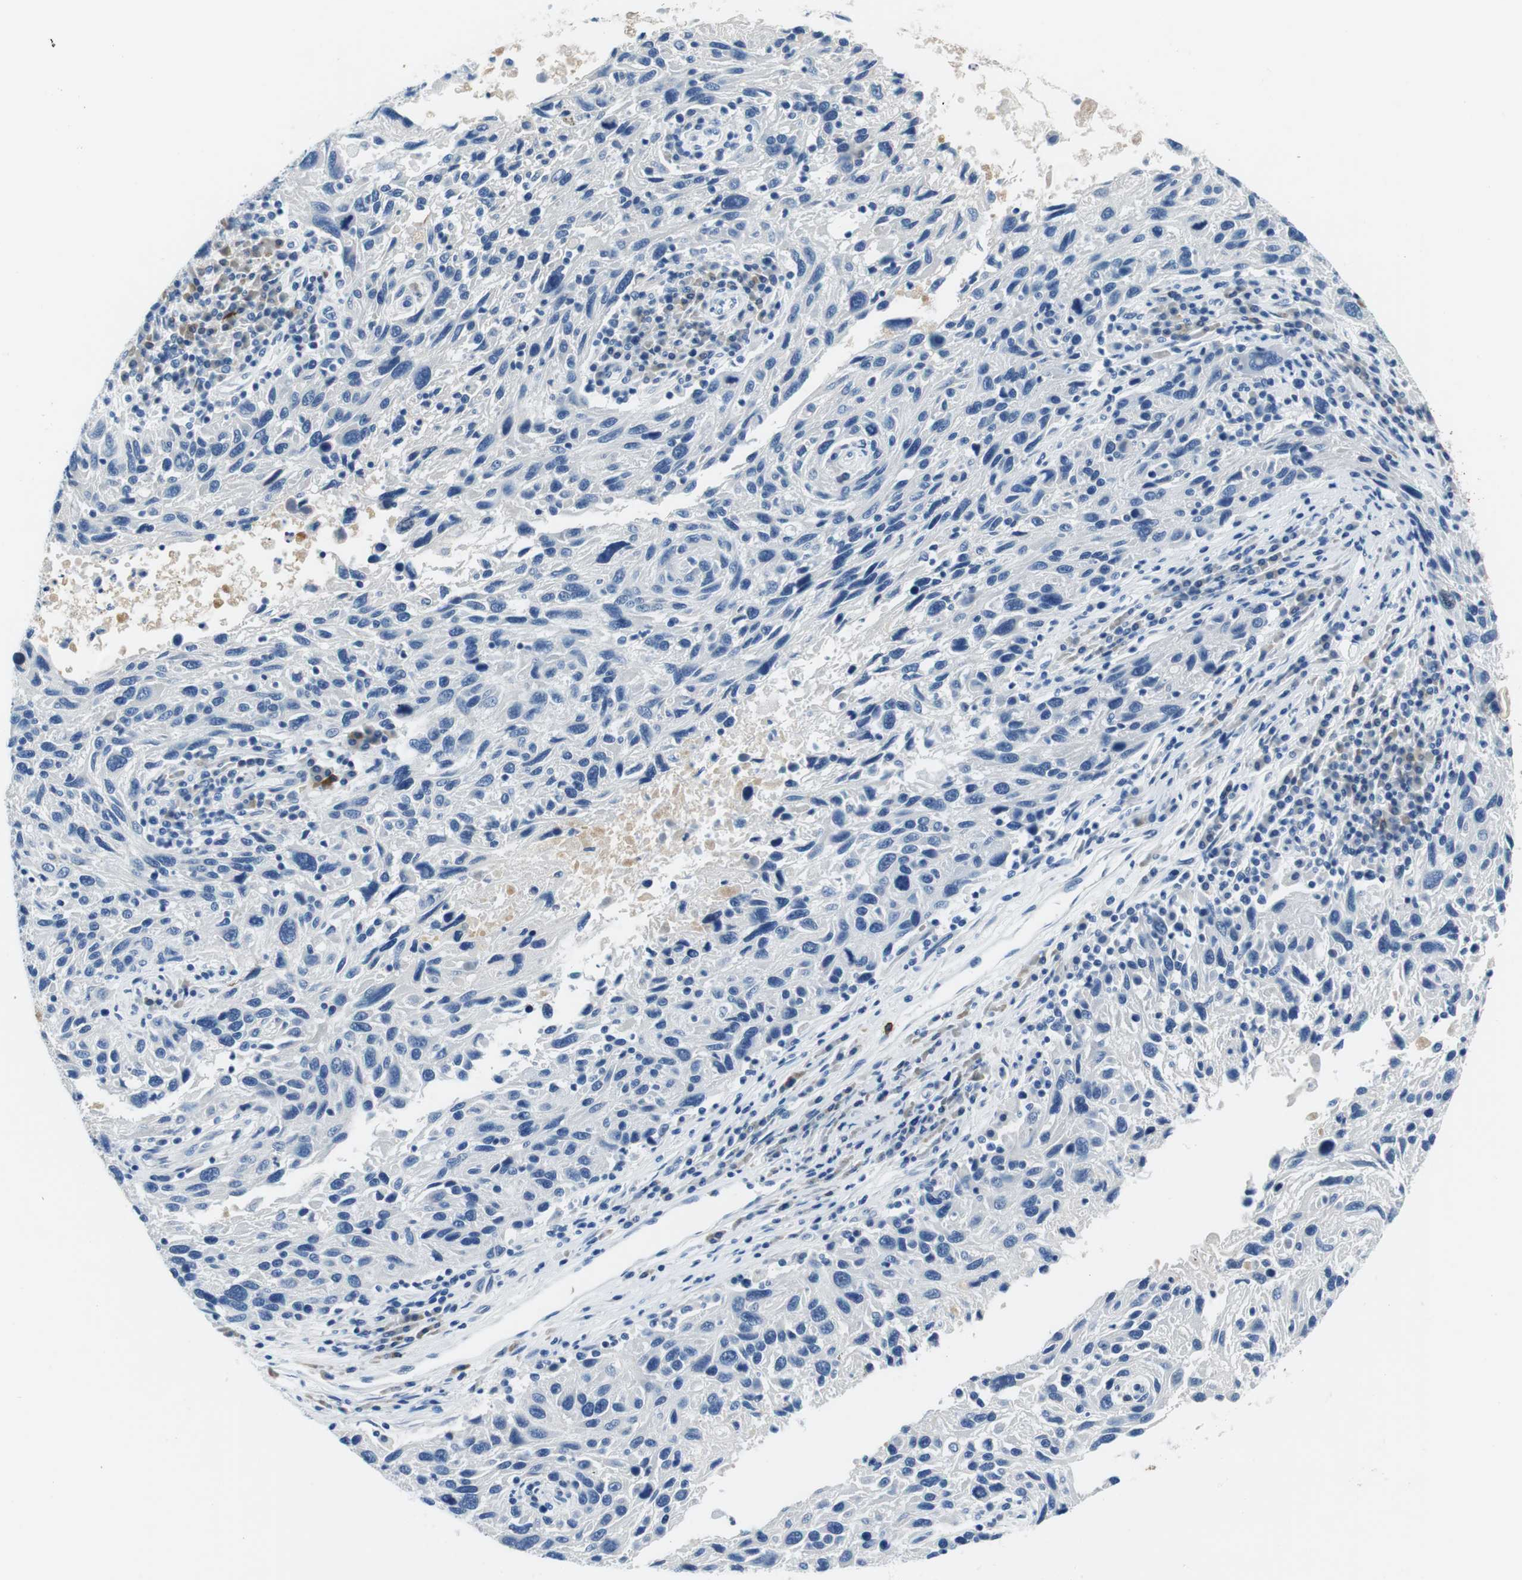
{"staining": {"intensity": "negative", "quantity": "none", "location": "none"}, "tissue": "melanoma", "cell_type": "Tumor cells", "image_type": "cancer", "snomed": [{"axis": "morphology", "description": "Malignant melanoma, NOS"}, {"axis": "topography", "description": "Skin"}], "caption": "Immunohistochemistry of human malignant melanoma displays no positivity in tumor cells. (Stains: DAB immunohistochemistry (IHC) with hematoxylin counter stain, Microscopy: brightfield microscopy at high magnification).", "gene": "IGHD", "patient": {"sex": "male", "age": 53}}